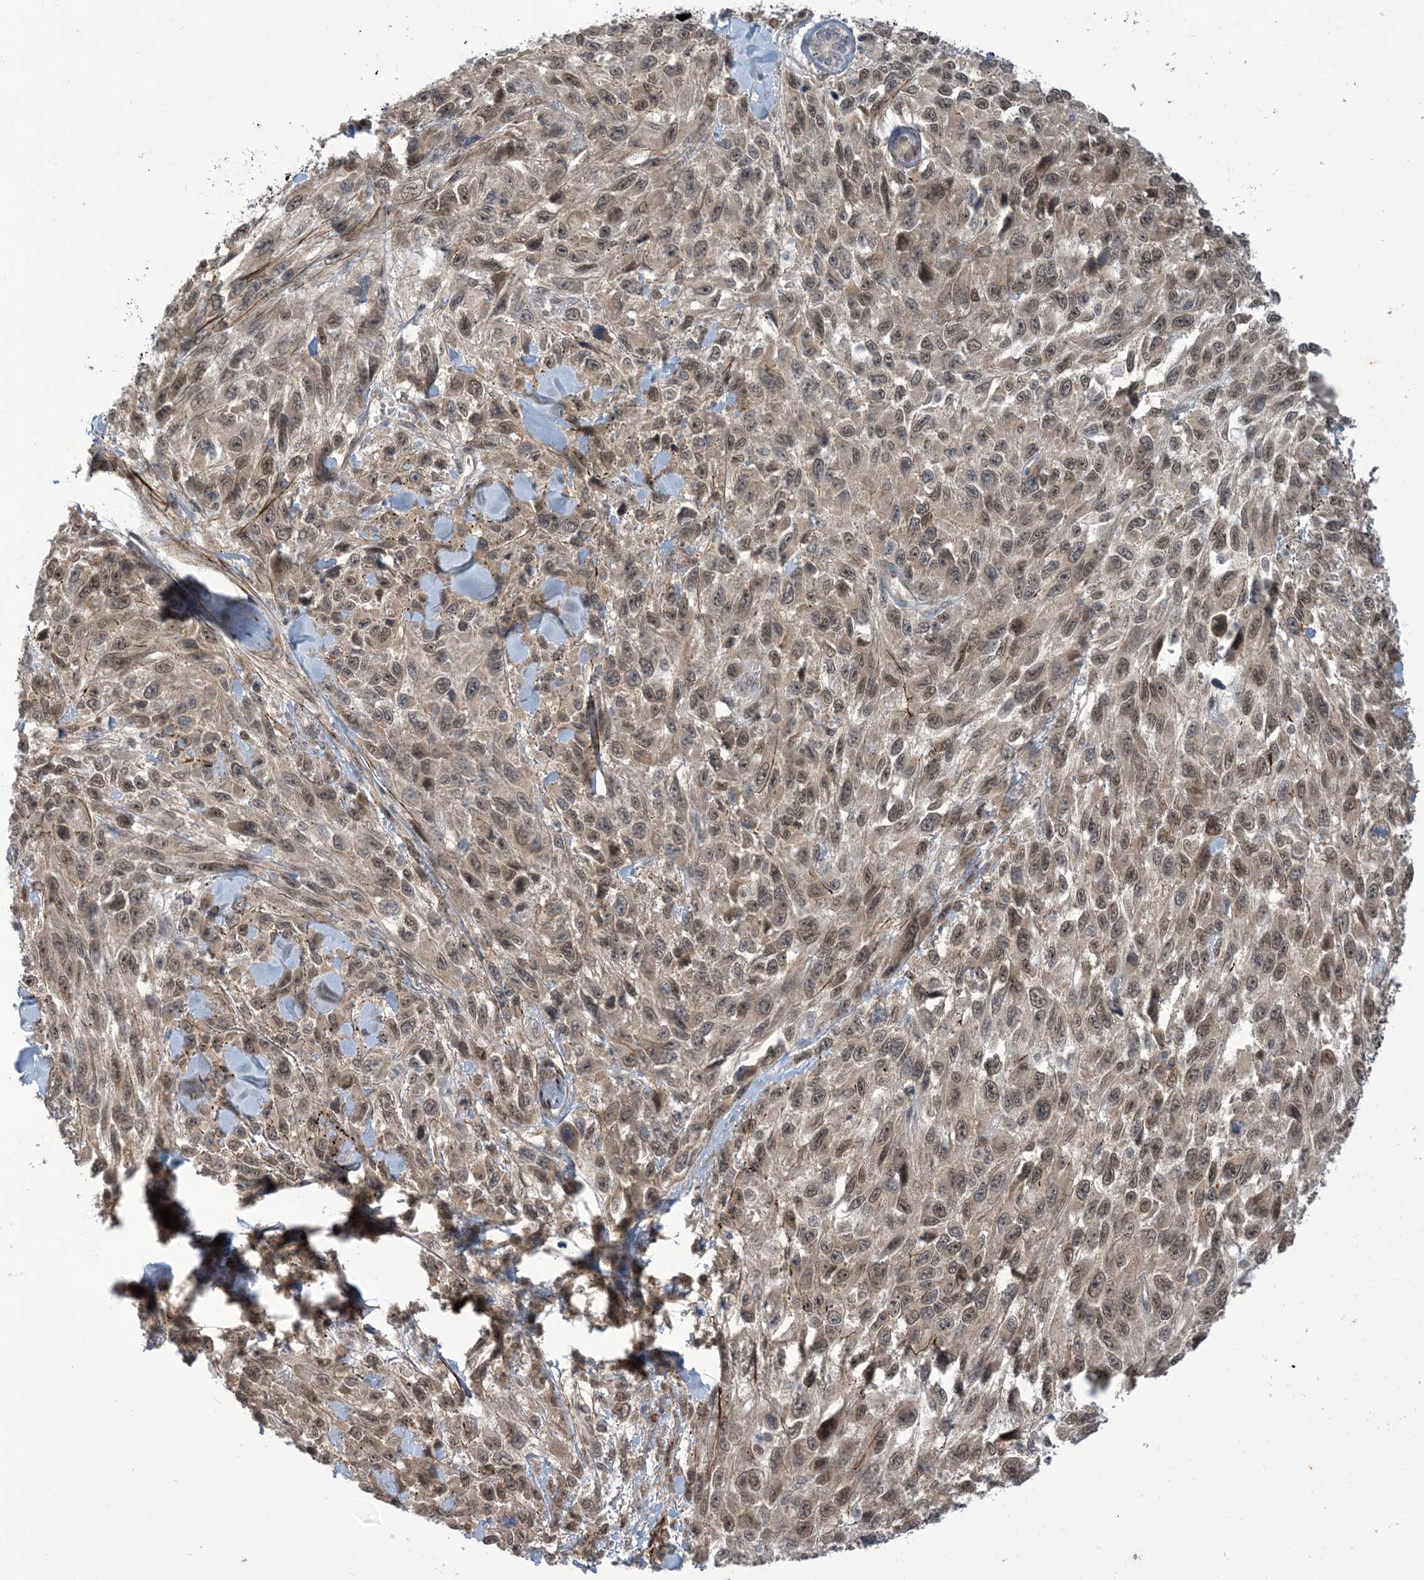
{"staining": {"intensity": "weak", "quantity": "25%-75%", "location": "cytoplasmic/membranous,nuclear"}, "tissue": "melanoma", "cell_type": "Tumor cells", "image_type": "cancer", "snomed": [{"axis": "morphology", "description": "Malignant melanoma, NOS"}, {"axis": "topography", "description": "Skin"}], "caption": "This image reveals IHC staining of human malignant melanoma, with low weak cytoplasmic/membranous and nuclear expression in about 25%-75% of tumor cells.", "gene": "LAGE3", "patient": {"sex": "female", "age": 96}}